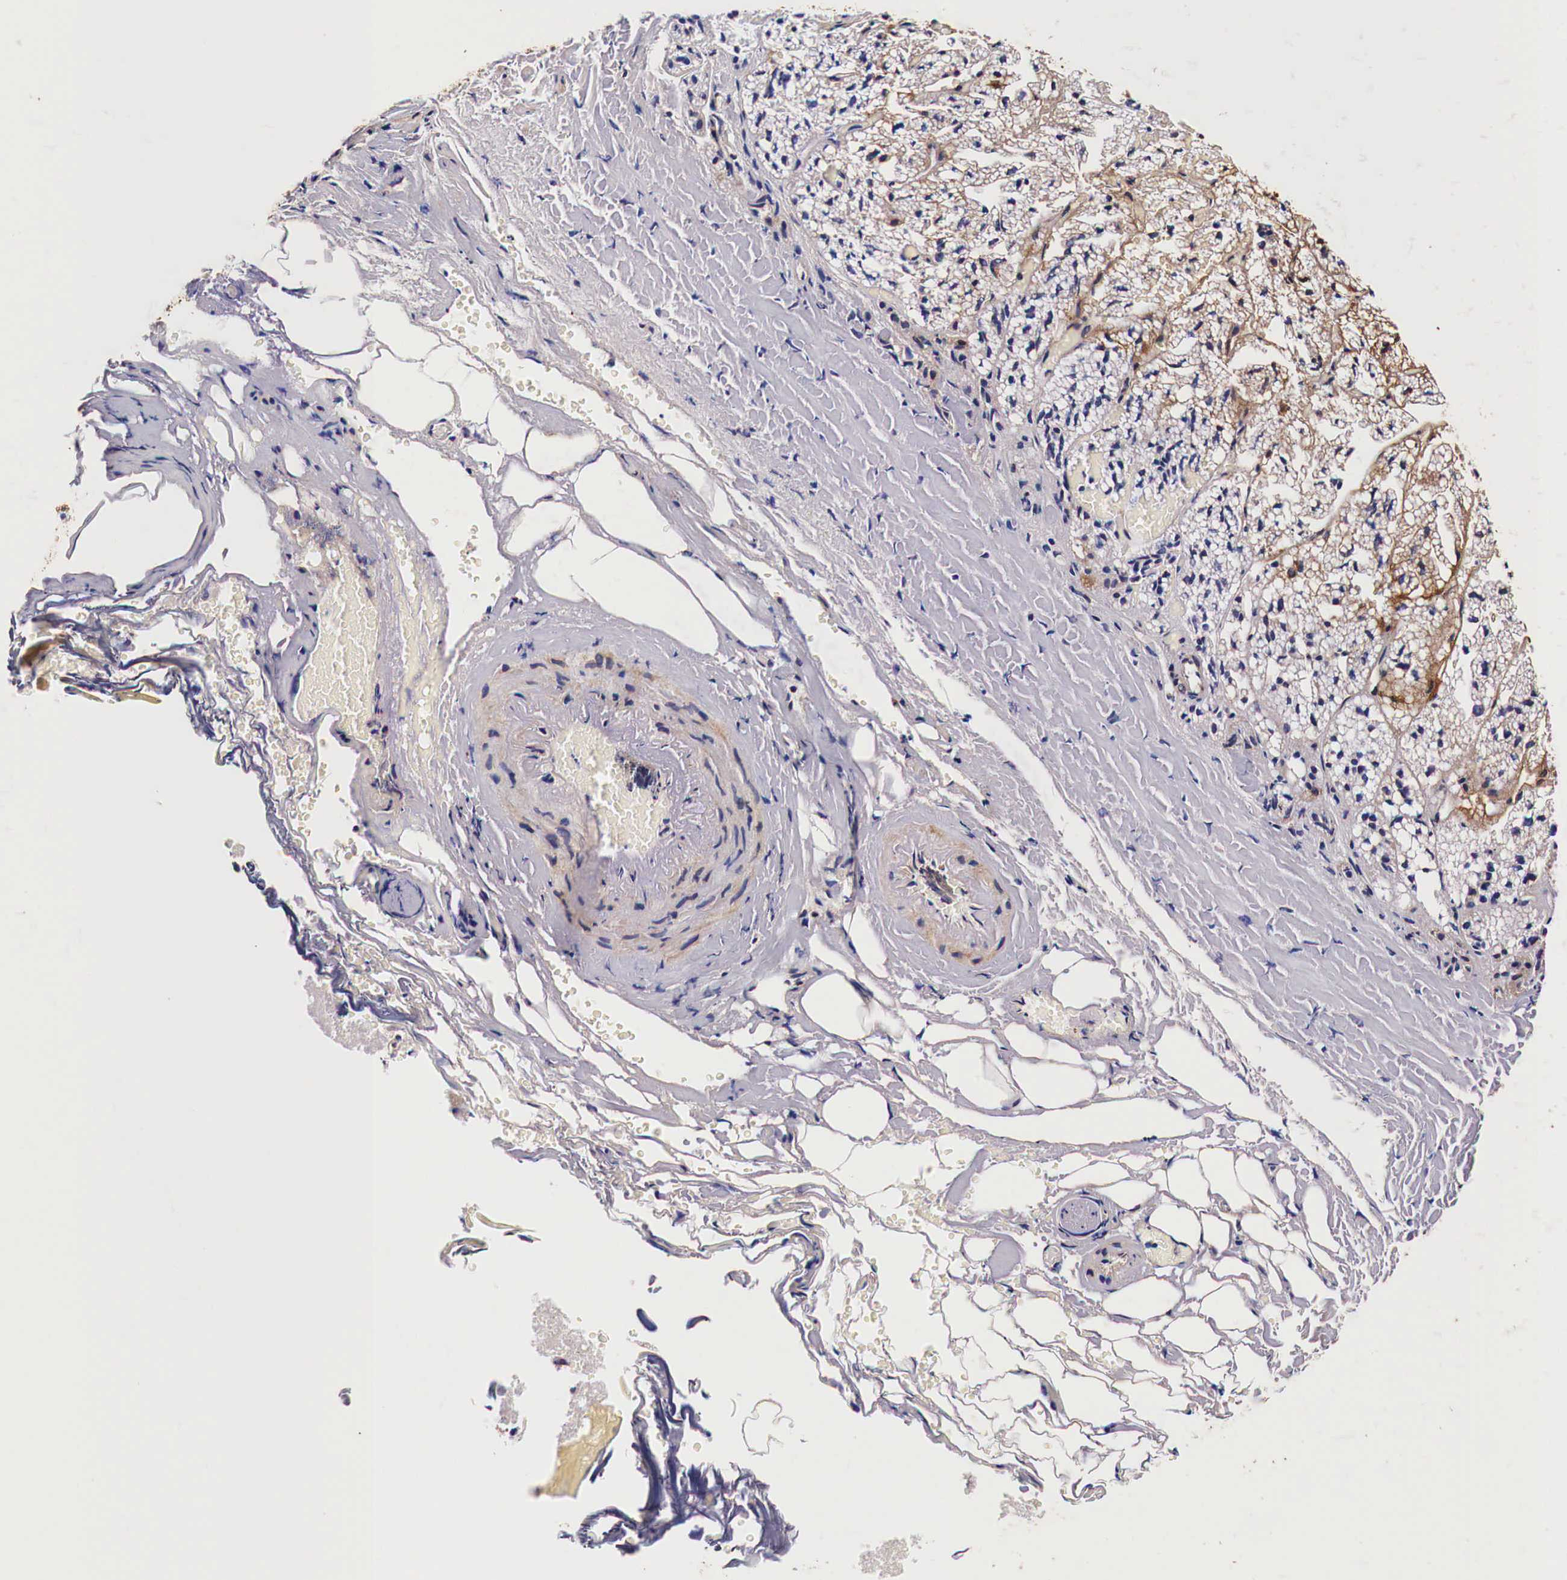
{"staining": {"intensity": "weak", "quantity": "25%-75%", "location": "cytoplasmic/membranous"}, "tissue": "adrenal gland", "cell_type": "Glandular cells", "image_type": "normal", "snomed": [{"axis": "morphology", "description": "Normal tissue, NOS"}, {"axis": "topography", "description": "Adrenal gland"}], "caption": "Immunohistochemical staining of benign adrenal gland displays 25%-75% levels of weak cytoplasmic/membranous protein expression in about 25%-75% of glandular cells. The protein of interest is stained brown, and the nuclei are stained in blue (DAB IHC with brightfield microscopy, high magnification).", "gene": "HSPB1", "patient": {"sex": "male", "age": 53}}